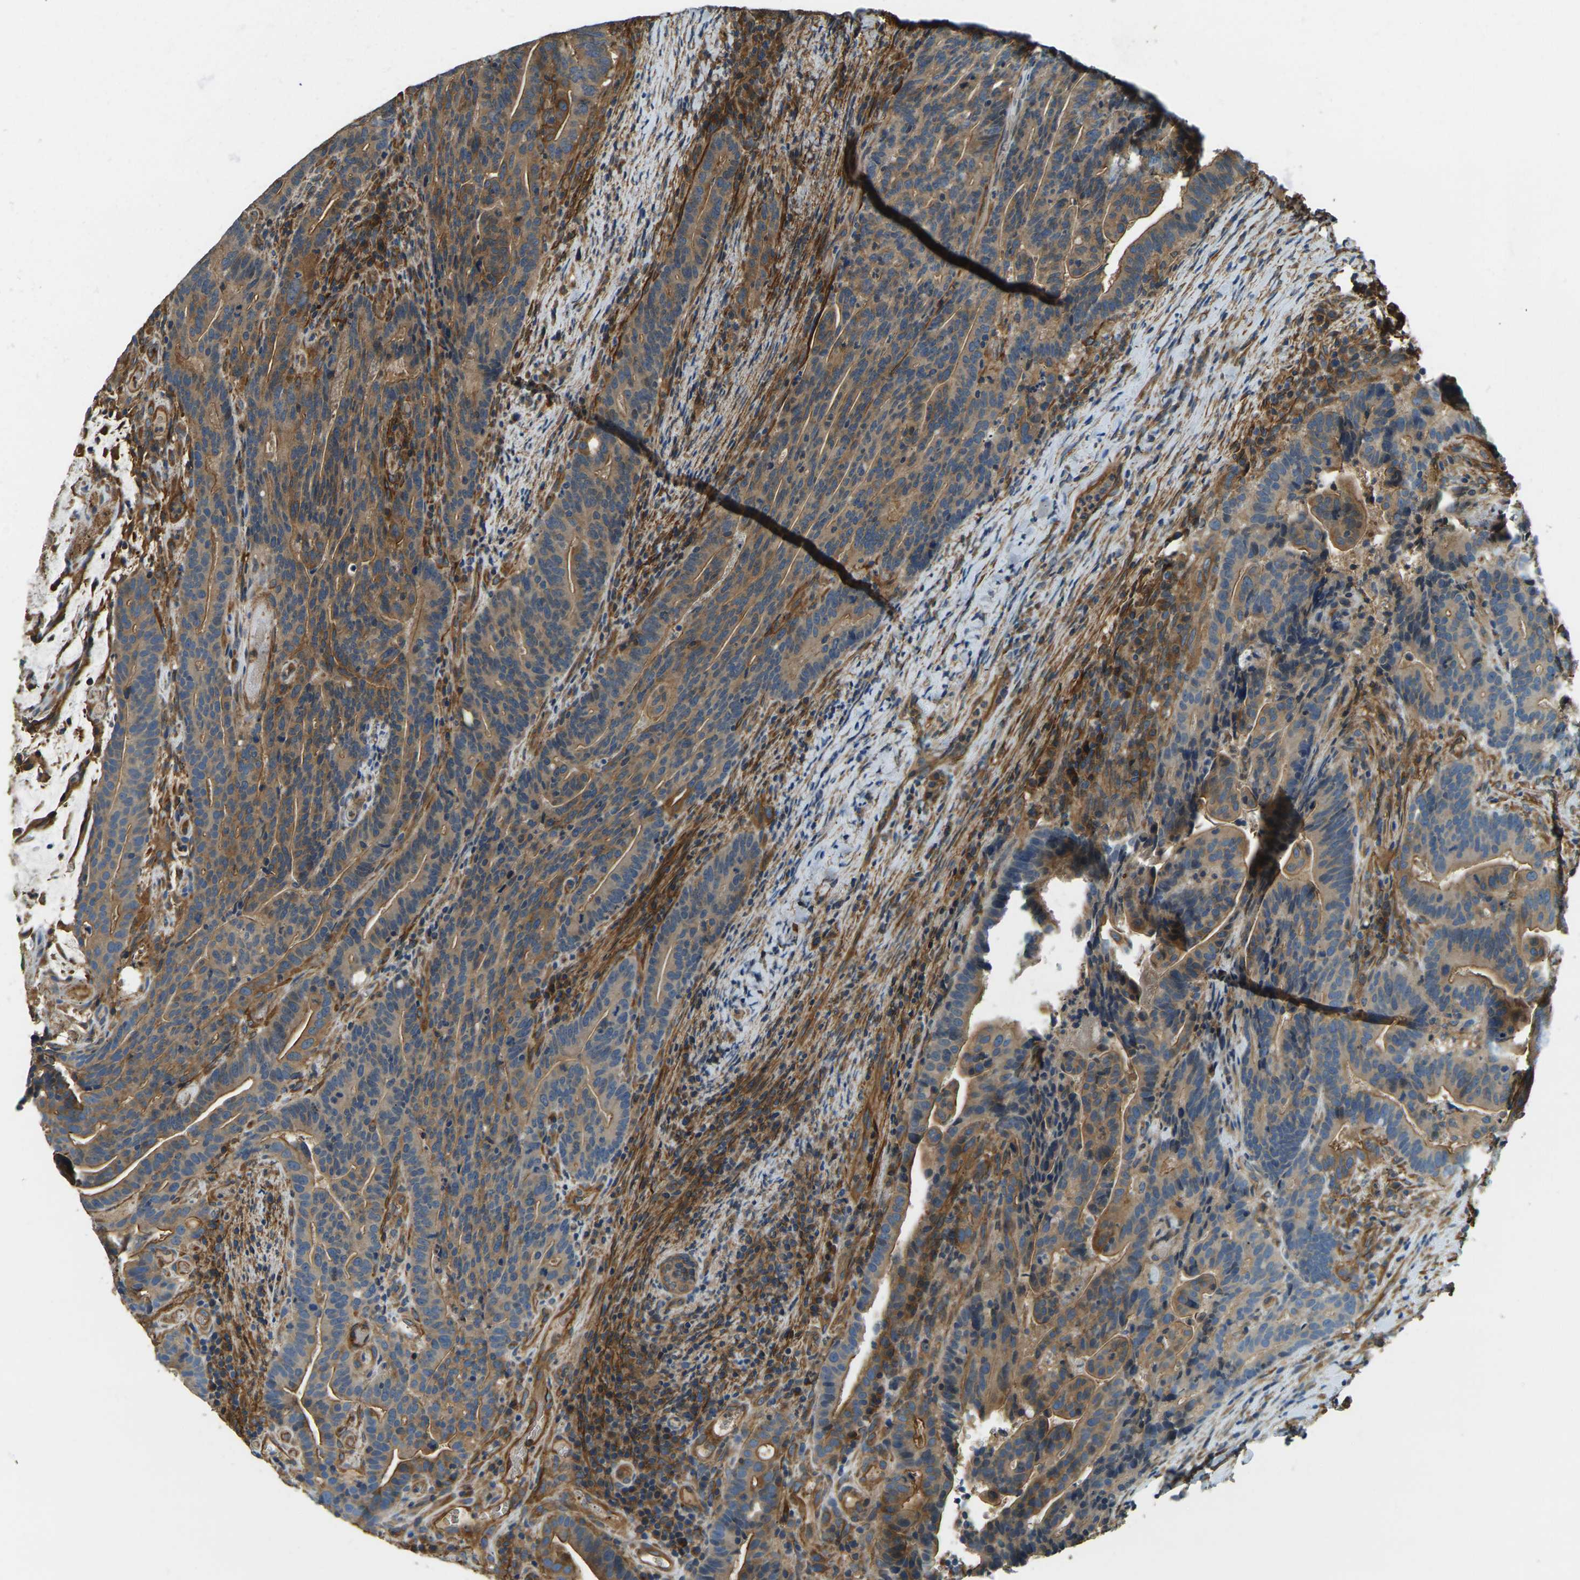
{"staining": {"intensity": "moderate", "quantity": ">75%", "location": "cytoplasmic/membranous"}, "tissue": "colorectal cancer", "cell_type": "Tumor cells", "image_type": "cancer", "snomed": [{"axis": "morphology", "description": "Adenocarcinoma, NOS"}, {"axis": "topography", "description": "Colon"}], "caption": "Human adenocarcinoma (colorectal) stained with a brown dye demonstrates moderate cytoplasmic/membranous positive expression in about >75% of tumor cells.", "gene": "ERGIC1", "patient": {"sex": "female", "age": 66}}